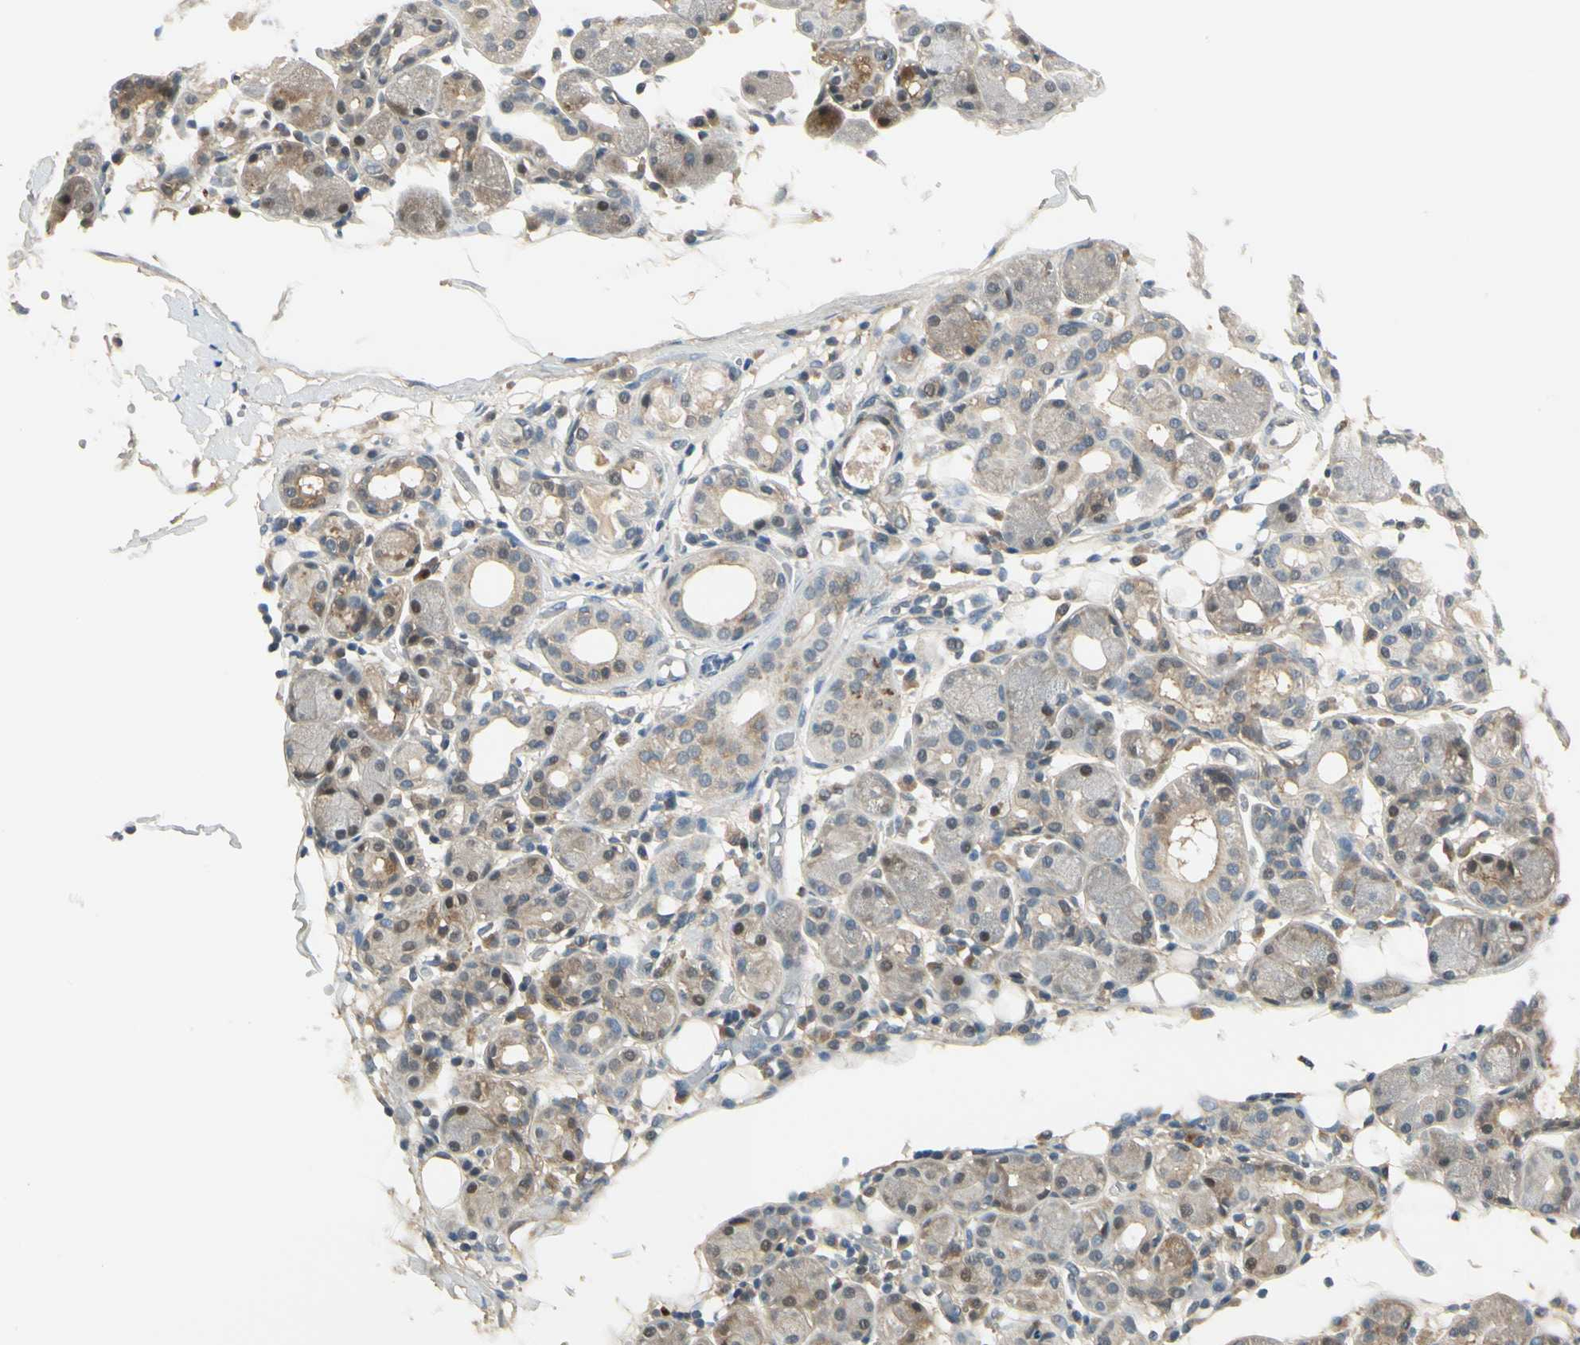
{"staining": {"intensity": "moderate", "quantity": "<25%", "location": "cytoplasmic/membranous,nuclear"}, "tissue": "salivary gland", "cell_type": "Glandular cells", "image_type": "normal", "snomed": [{"axis": "morphology", "description": "Normal tissue, NOS"}, {"axis": "topography", "description": "Salivary gland"}, {"axis": "topography", "description": "Peripheral nerve tissue"}], "caption": "Brown immunohistochemical staining in benign salivary gland demonstrates moderate cytoplasmic/membranous,nuclear expression in approximately <25% of glandular cells.", "gene": "EPHB3", "patient": {"sex": "male", "age": 62}}